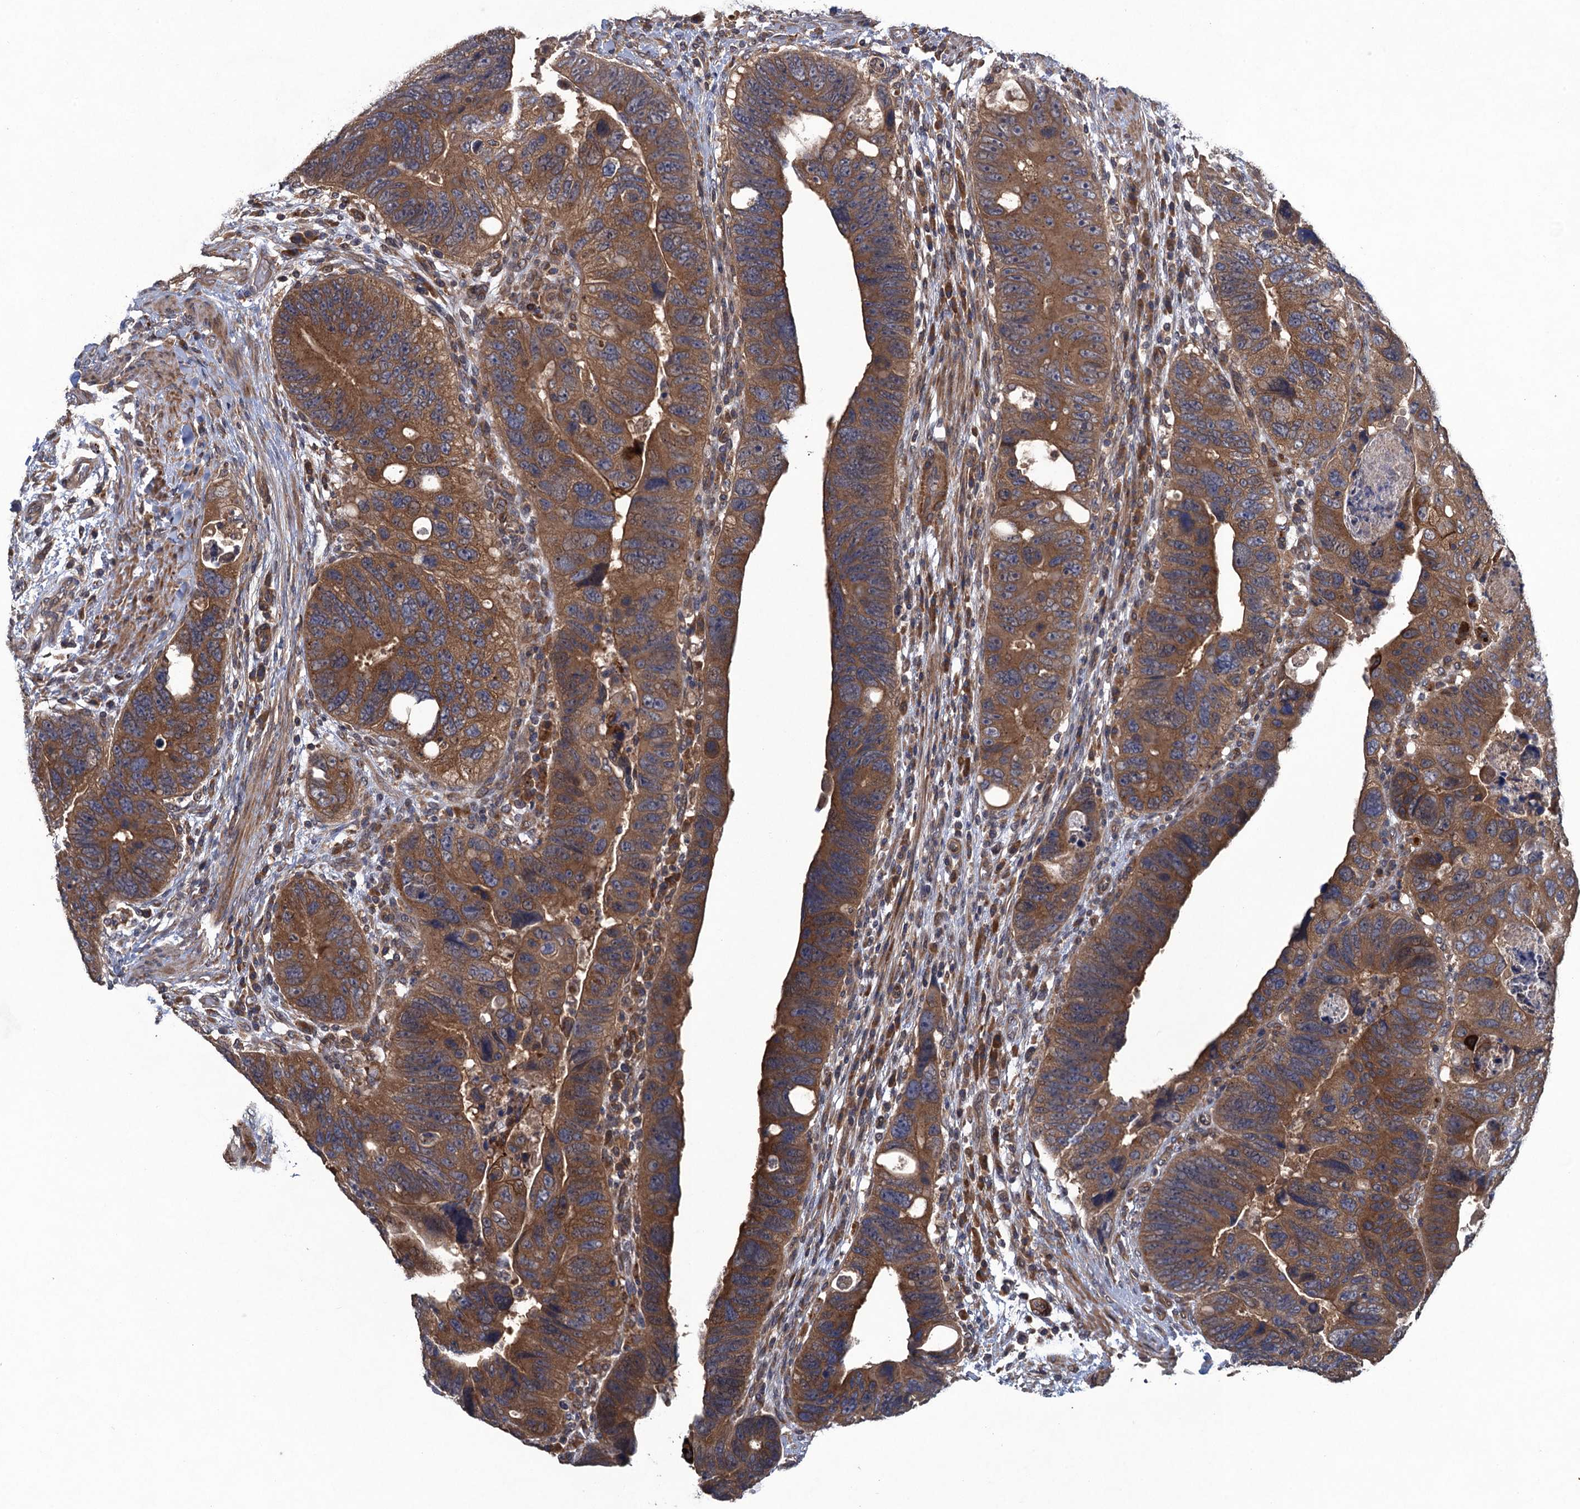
{"staining": {"intensity": "moderate", "quantity": ">75%", "location": "cytoplasmic/membranous"}, "tissue": "colorectal cancer", "cell_type": "Tumor cells", "image_type": "cancer", "snomed": [{"axis": "morphology", "description": "Adenocarcinoma, NOS"}, {"axis": "topography", "description": "Rectum"}], "caption": "Immunohistochemical staining of colorectal cancer (adenocarcinoma) exhibits medium levels of moderate cytoplasmic/membranous expression in approximately >75% of tumor cells.", "gene": "CNTN5", "patient": {"sex": "male", "age": 59}}